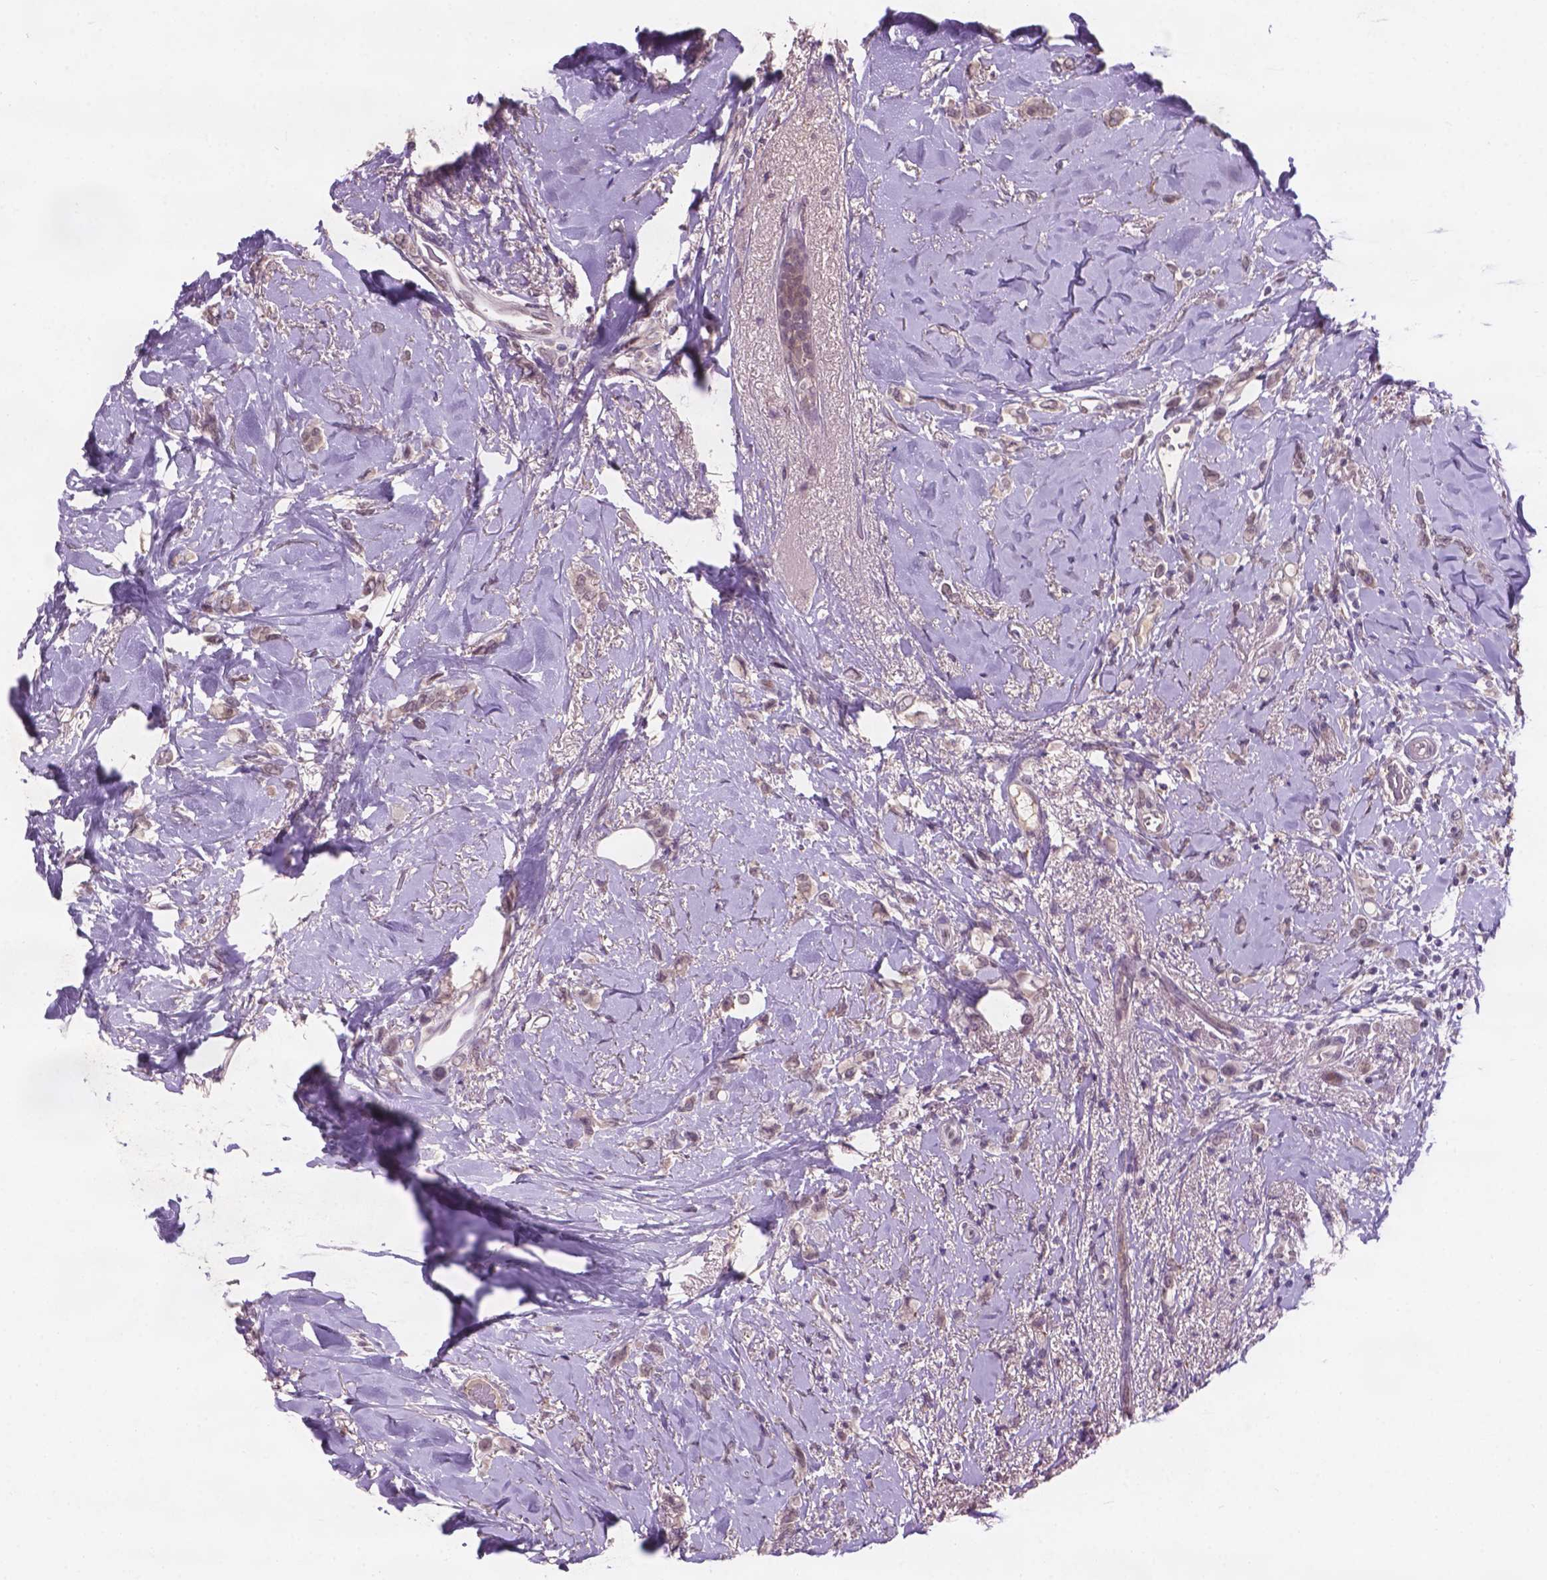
{"staining": {"intensity": "negative", "quantity": "none", "location": "none"}, "tissue": "breast cancer", "cell_type": "Tumor cells", "image_type": "cancer", "snomed": [{"axis": "morphology", "description": "Lobular carcinoma"}, {"axis": "topography", "description": "Breast"}], "caption": "The photomicrograph exhibits no significant expression in tumor cells of breast cancer.", "gene": "GXYLT2", "patient": {"sex": "female", "age": 66}}